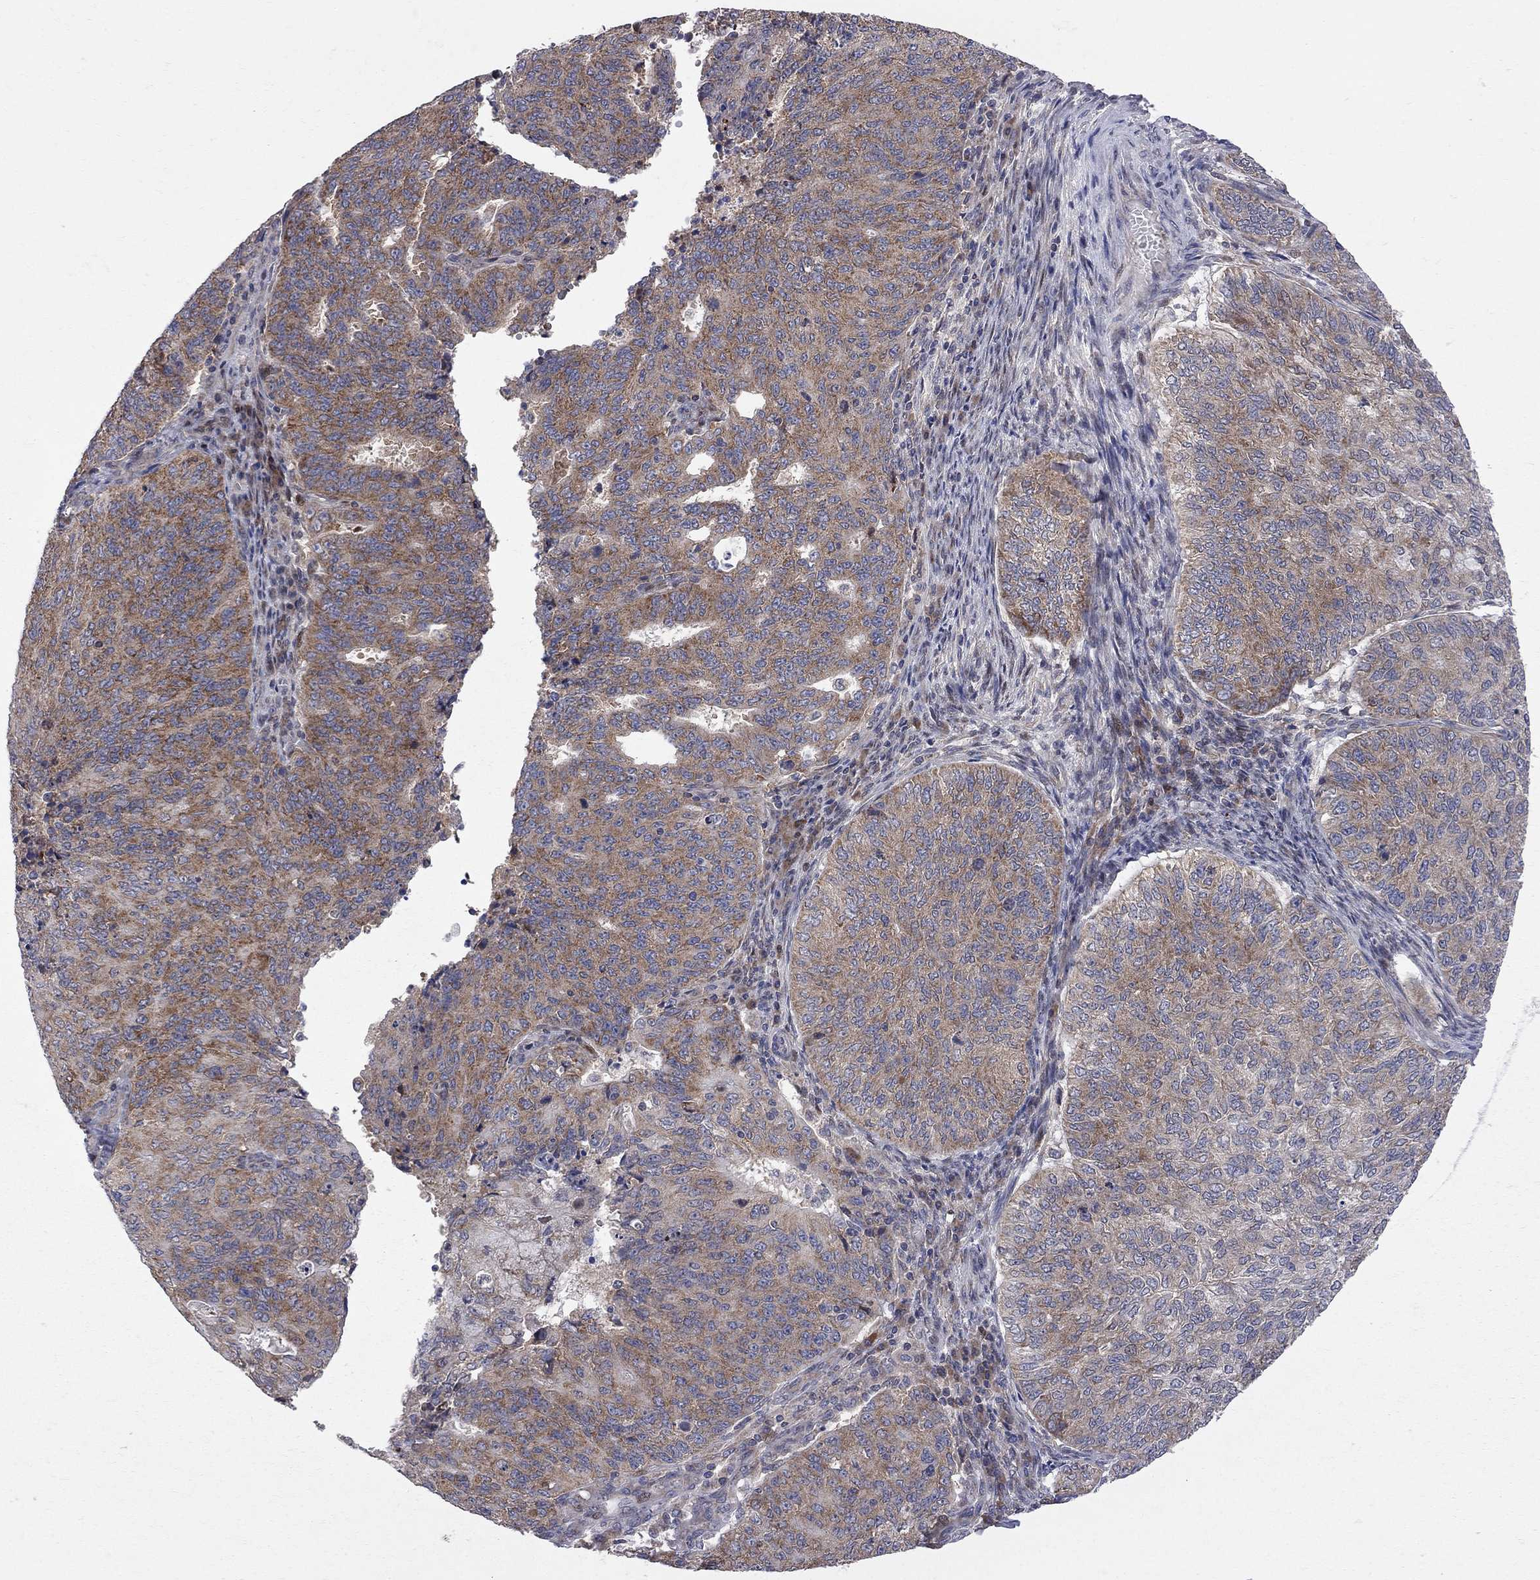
{"staining": {"intensity": "moderate", "quantity": "25%-75%", "location": "cytoplasmic/membranous"}, "tissue": "endometrial cancer", "cell_type": "Tumor cells", "image_type": "cancer", "snomed": [{"axis": "morphology", "description": "Adenocarcinoma, NOS"}, {"axis": "topography", "description": "Endometrium"}], "caption": "This photomicrograph demonstrates IHC staining of human endometrial cancer (adenocarcinoma), with medium moderate cytoplasmic/membranous expression in about 25%-75% of tumor cells.", "gene": "CNOT11", "patient": {"sex": "female", "age": 82}}